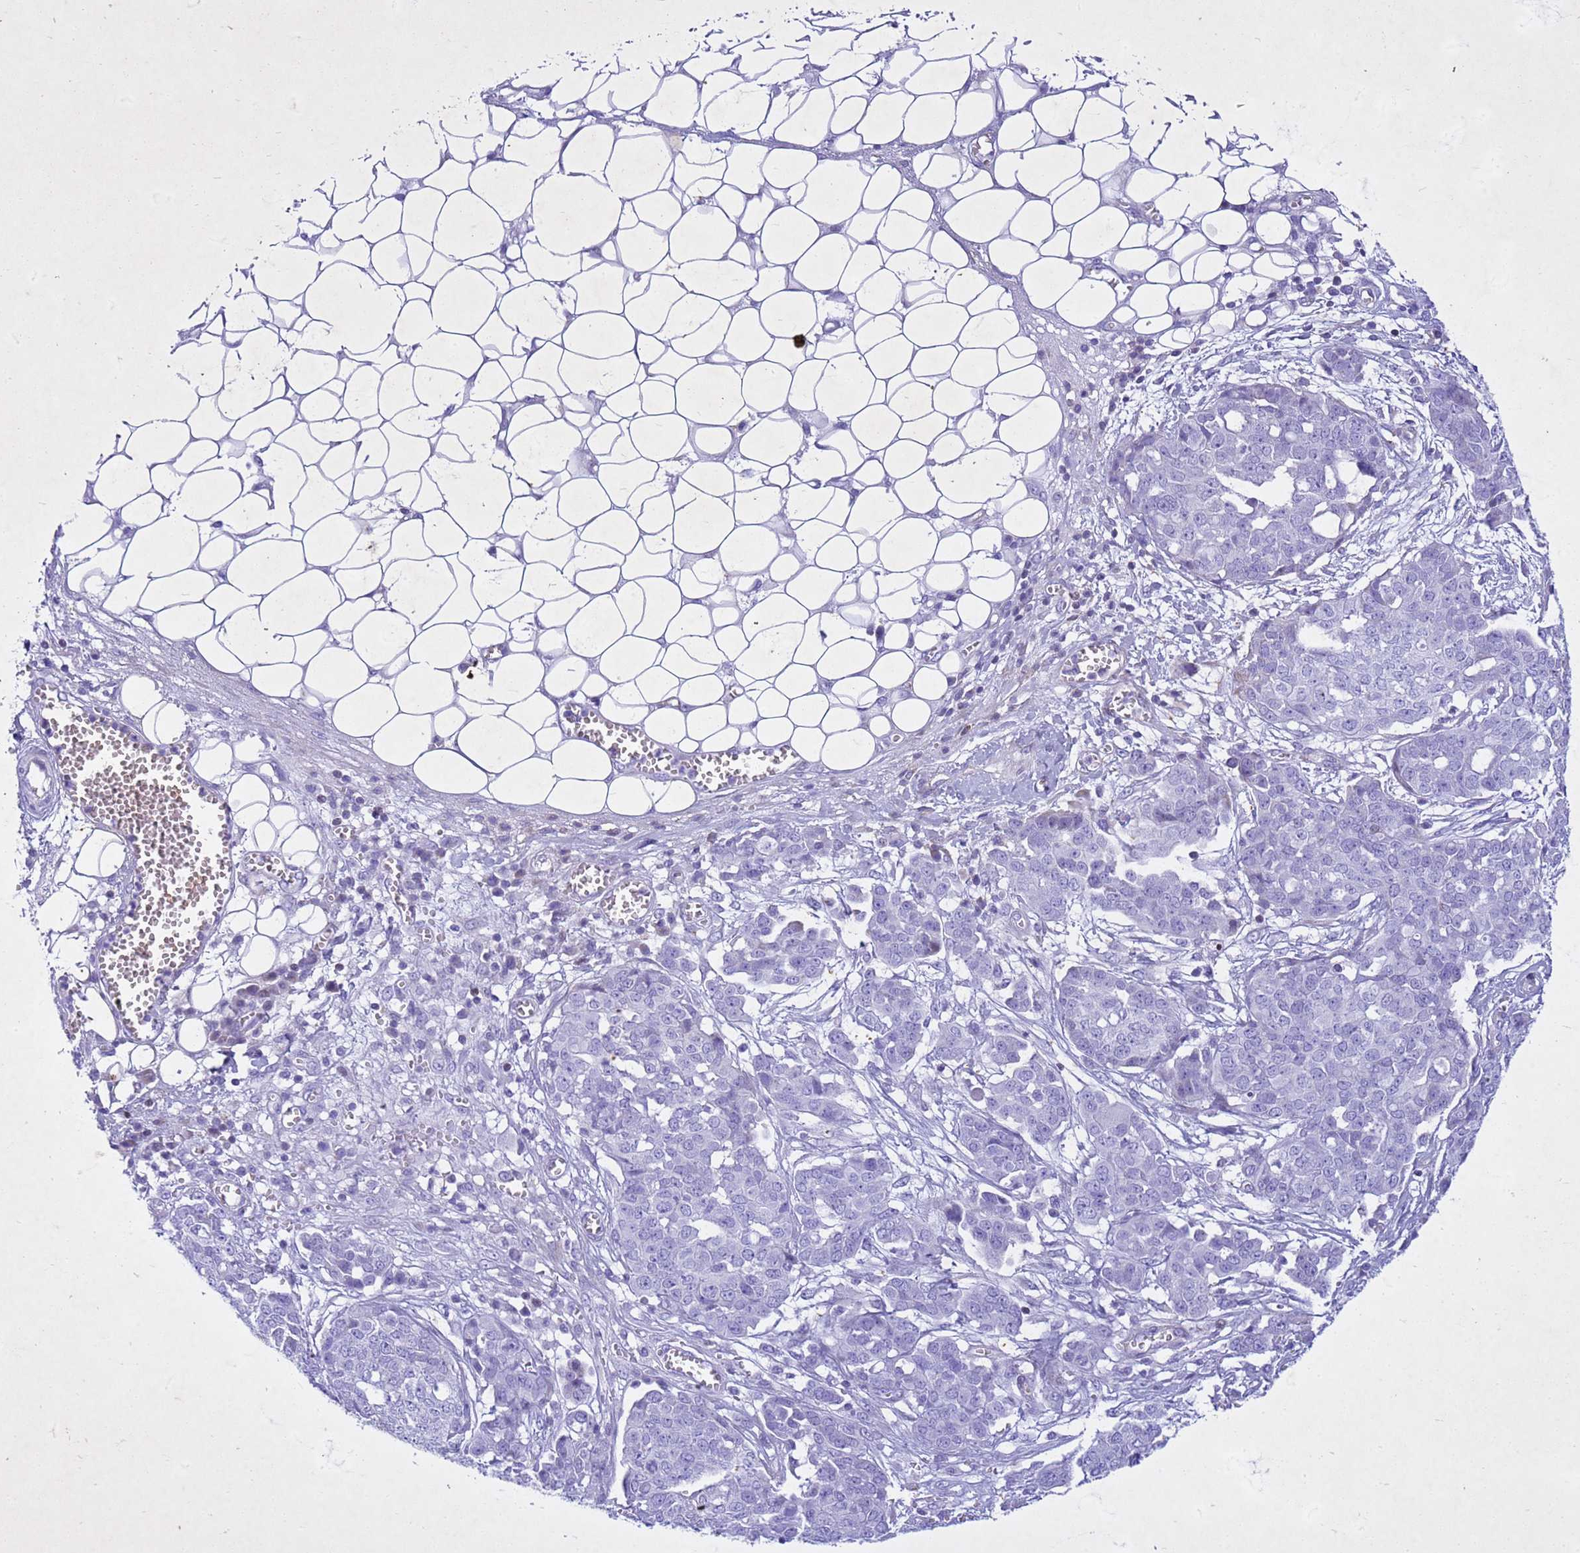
{"staining": {"intensity": "negative", "quantity": "none", "location": "none"}, "tissue": "ovarian cancer", "cell_type": "Tumor cells", "image_type": "cancer", "snomed": [{"axis": "morphology", "description": "Cystadenocarcinoma, serous, NOS"}, {"axis": "topography", "description": "Soft tissue"}, {"axis": "topography", "description": "Ovary"}], "caption": "A micrograph of ovarian serous cystadenocarcinoma stained for a protein displays no brown staining in tumor cells.", "gene": "COPS9", "patient": {"sex": "female", "age": 57}}